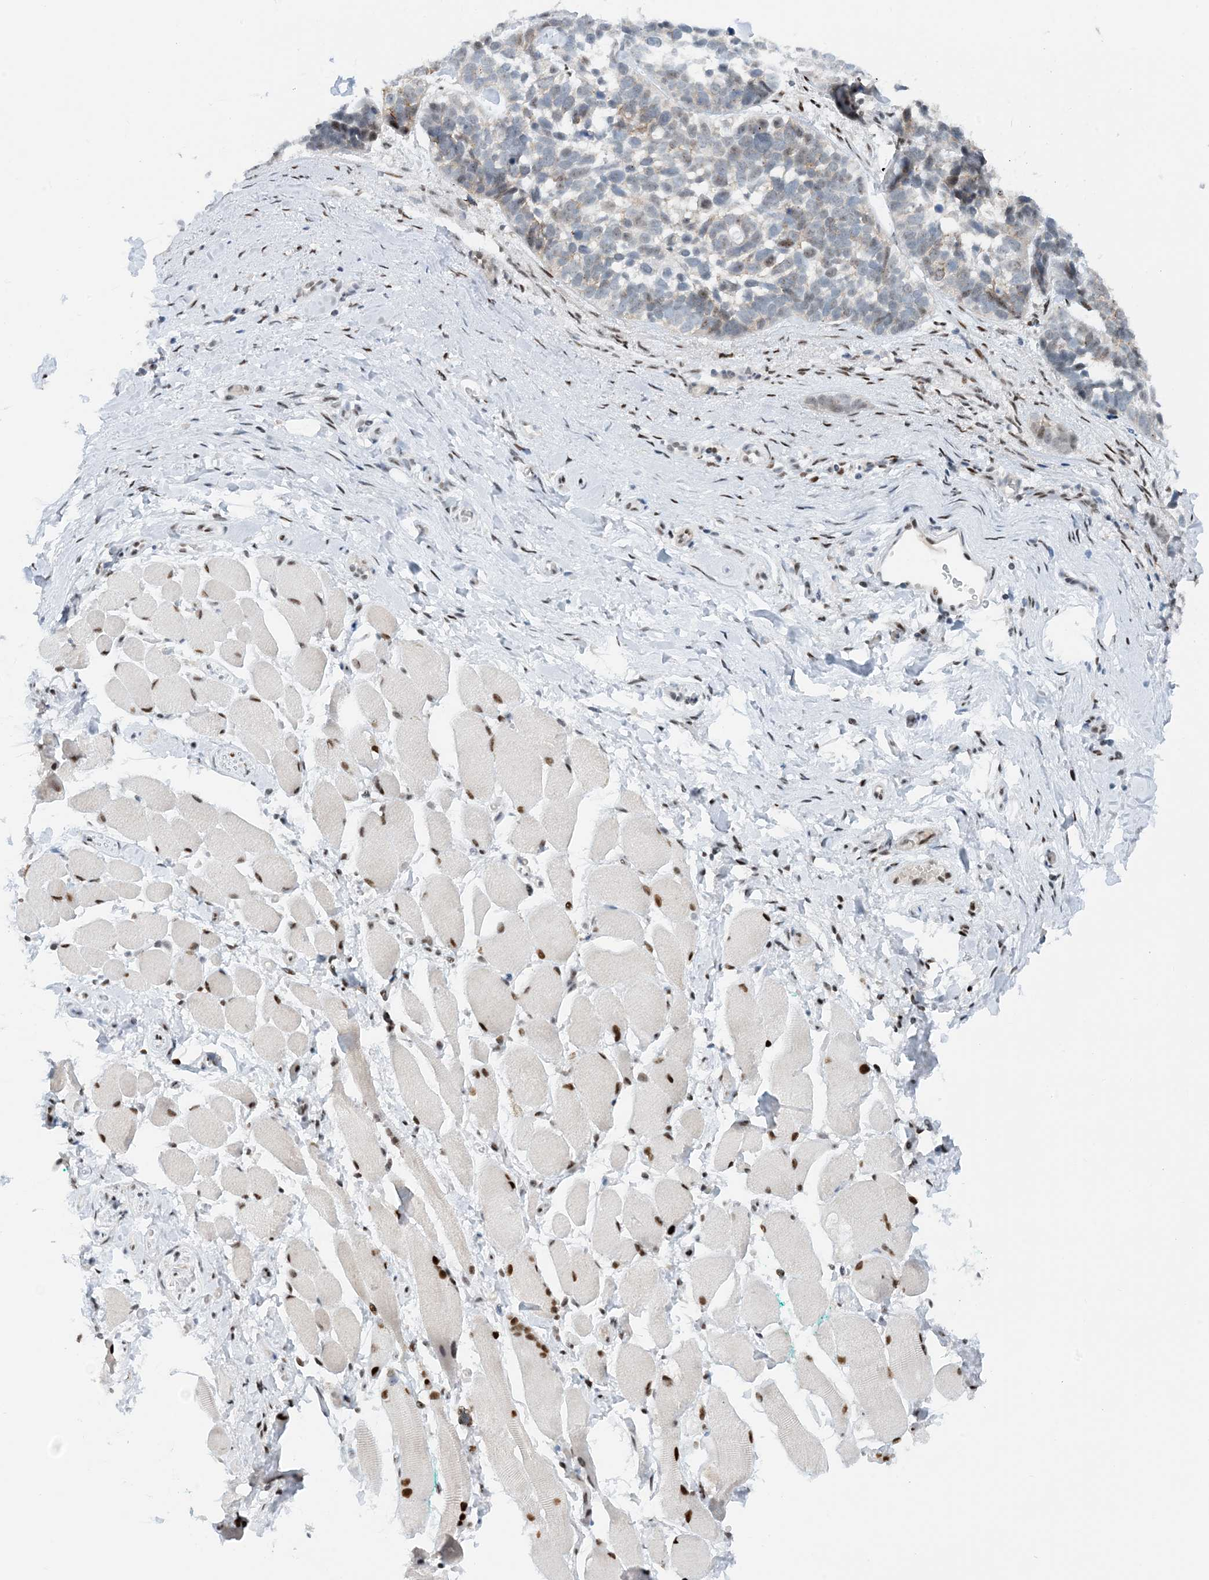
{"staining": {"intensity": "moderate", "quantity": "<25%", "location": "nuclear"}, "tissue": "skin cancer", "cell_type": "Tumor cells", "image_type": "cancer", "snomed": [{"axis": "morphology", "description": "Basal cell carcinoma"}, {"axis": "topography", "description": "Skin"}], "caption": "Basal cell carcinoma (skin) stained with DAB (3,3'-diaminobenzidine) immunohistochemistry (IHC) displays low levels of moderate nuclear staining in about <25% of tumor cells.", "gene": "HEMK1", "patient": {"sex": "male", "age": 62}}